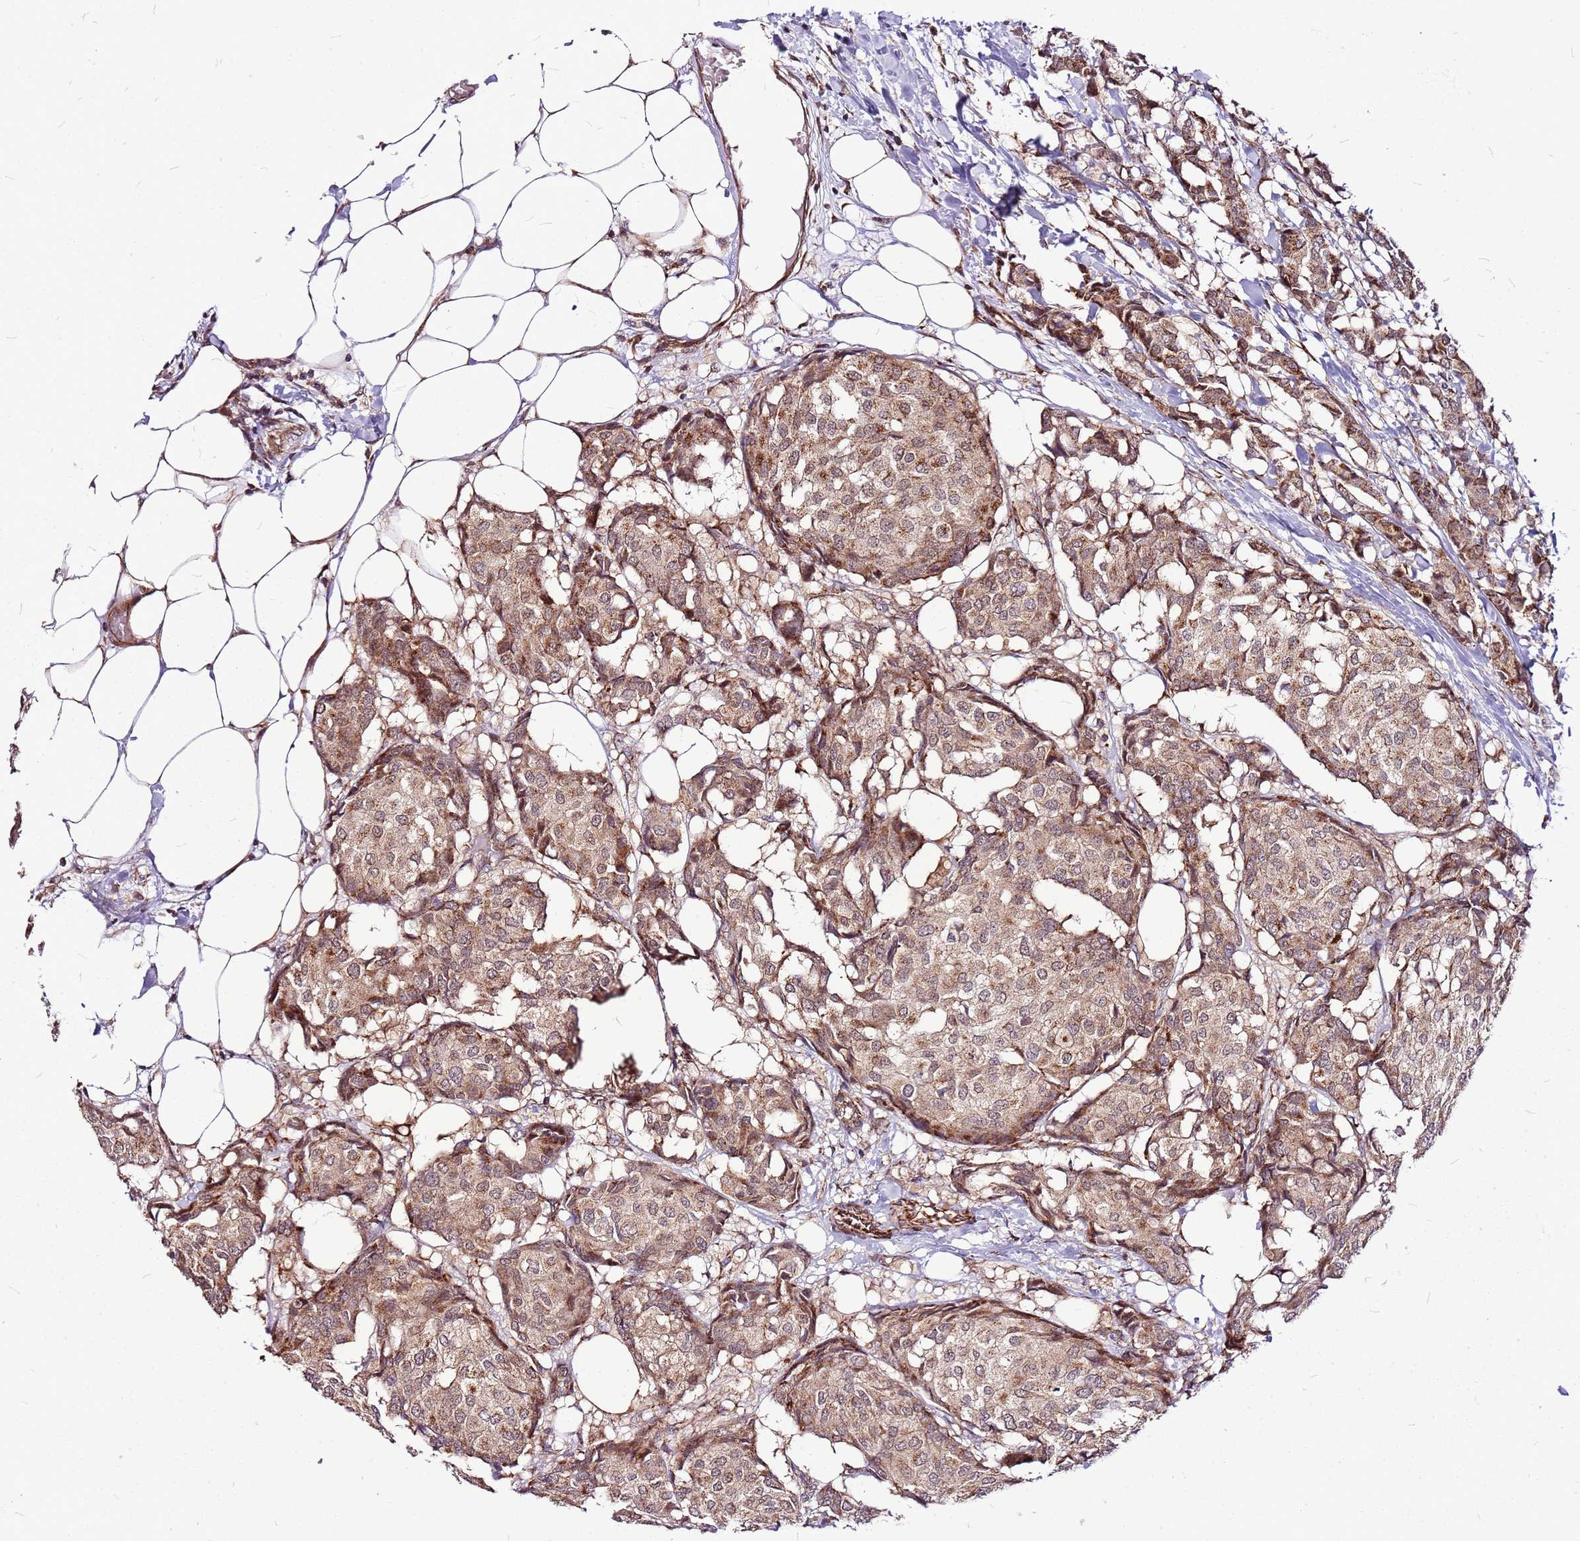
{"staining": {"intensity": "moderate", "quantity": "25%-75%", "location": "cytoplasmic/membranous"}, "tissue": "breast cancer", "cell_type": "Tumor cells", "image_type": "cancer", "snomed": [{"axis": "morphology", "description": "Duct carcinoma"}, {"axis": "topography", "description": "Breast"}], "caption": "Immunohistochemical staining of breast cancer (intraductal carcinoma) demonstrates medium levels of moderate cytoplasmic/membranous protein positivity in about 25%-75% of tumor cells.", "gene": "OR51T1", "patient": {"sex": "female", "age": 75}}